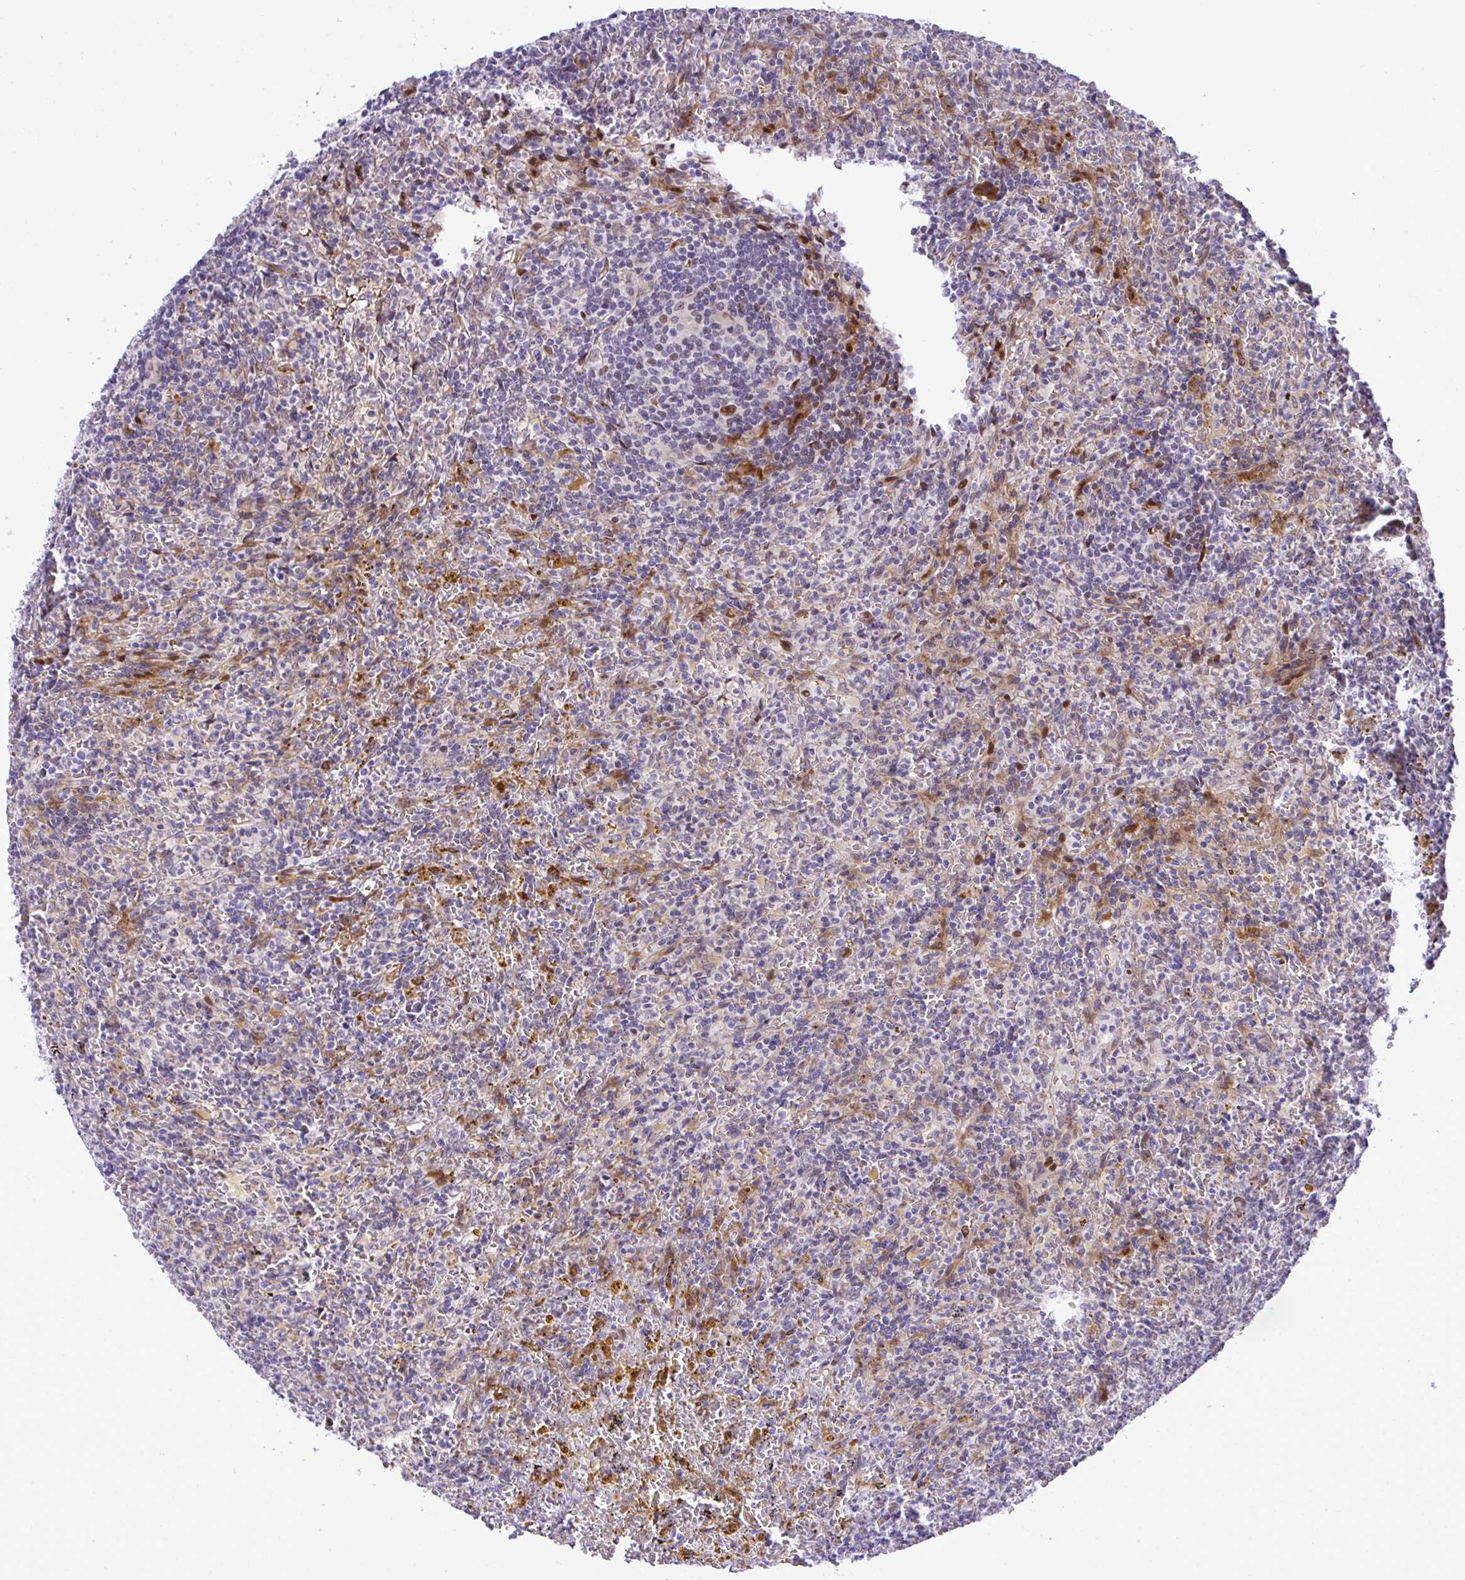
{"staining": {"intensity": "negative", "quantity": "none", "location": "none"}, "tissue": "lymphoma", "cell_type": "Tumor cells", "image_type": "cancer", "snomed": [{"axis": "morphology", "description": "Malignant lymphoma, non-Hodgkin's type, Low grade"}, {"axis": "topography", "description": "Spleen"}], "caption": "Tumor cells show no significant protein staining in lymphoma. (Brightfield microscopy of DAB immunohistochemistry (IHC) at high magnification).", "gene": "CASTOR2", "patient": {"sex": "female", "age": 70}}